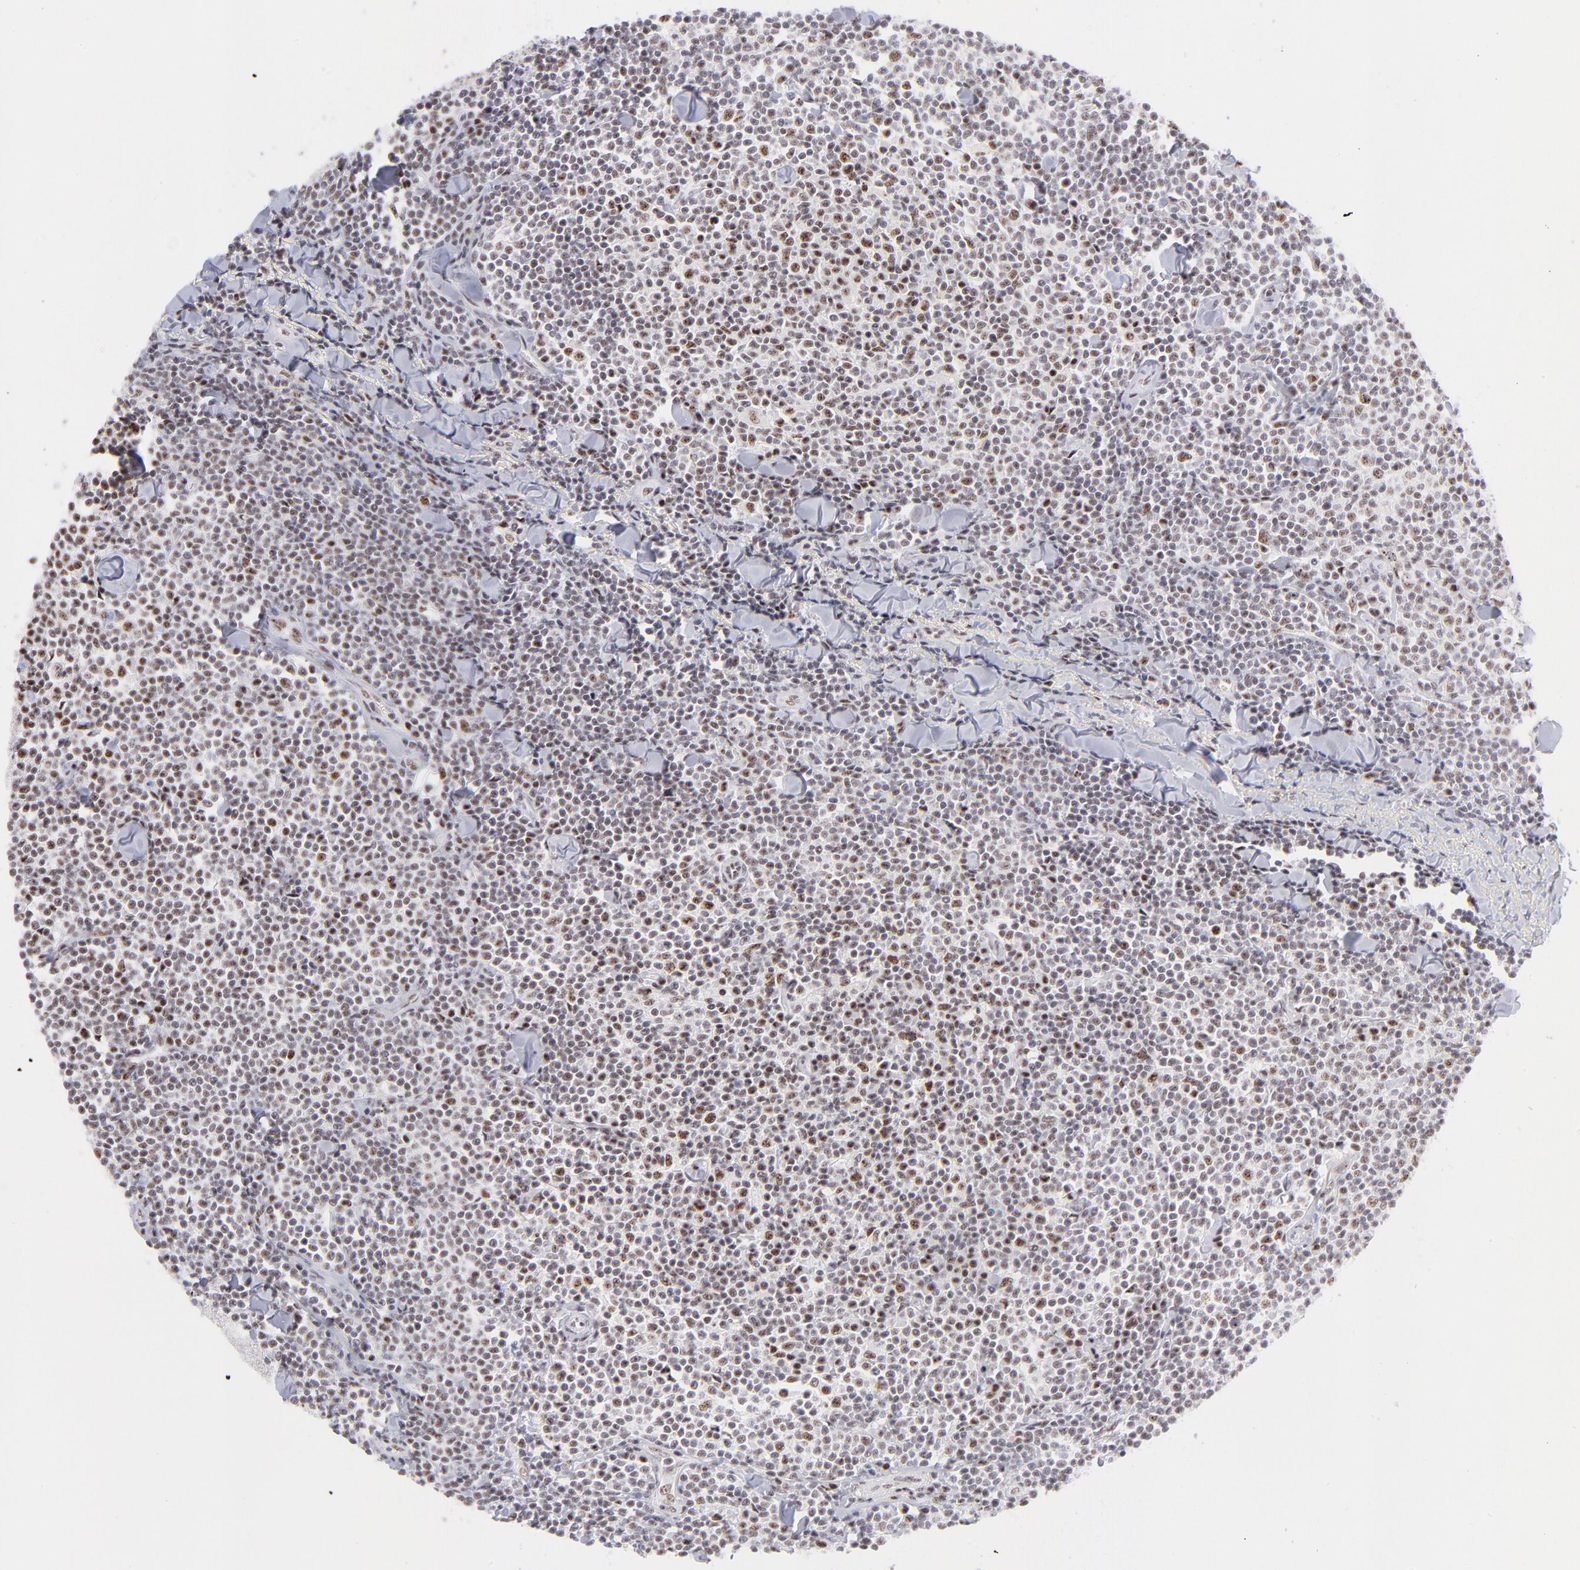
{"staining": {"intensity": "moderate", "quantity": "25%-75%", "location": "nuclear"}, "tissue": "lymphoma", "cell_type": "Tumor cells", "image_type": "cancer", "snomed": [{"axis": "morphology", "description": "Malignant lymphoma, non-Hodgkin's type, Low grade"}, {"axis": "topography", "description": "Soft tissue"}], "caption": "Malignant lymphoma, non-Hodgkin's type (low-grade) tissue exhibits moderate nuclear positivity in about 25%-75% of tumor cells The protein is shown in brown color, while the nuclei are stained blue.", "gene": "CDC25C", "patient": {"sex": "male", "age": 92}}